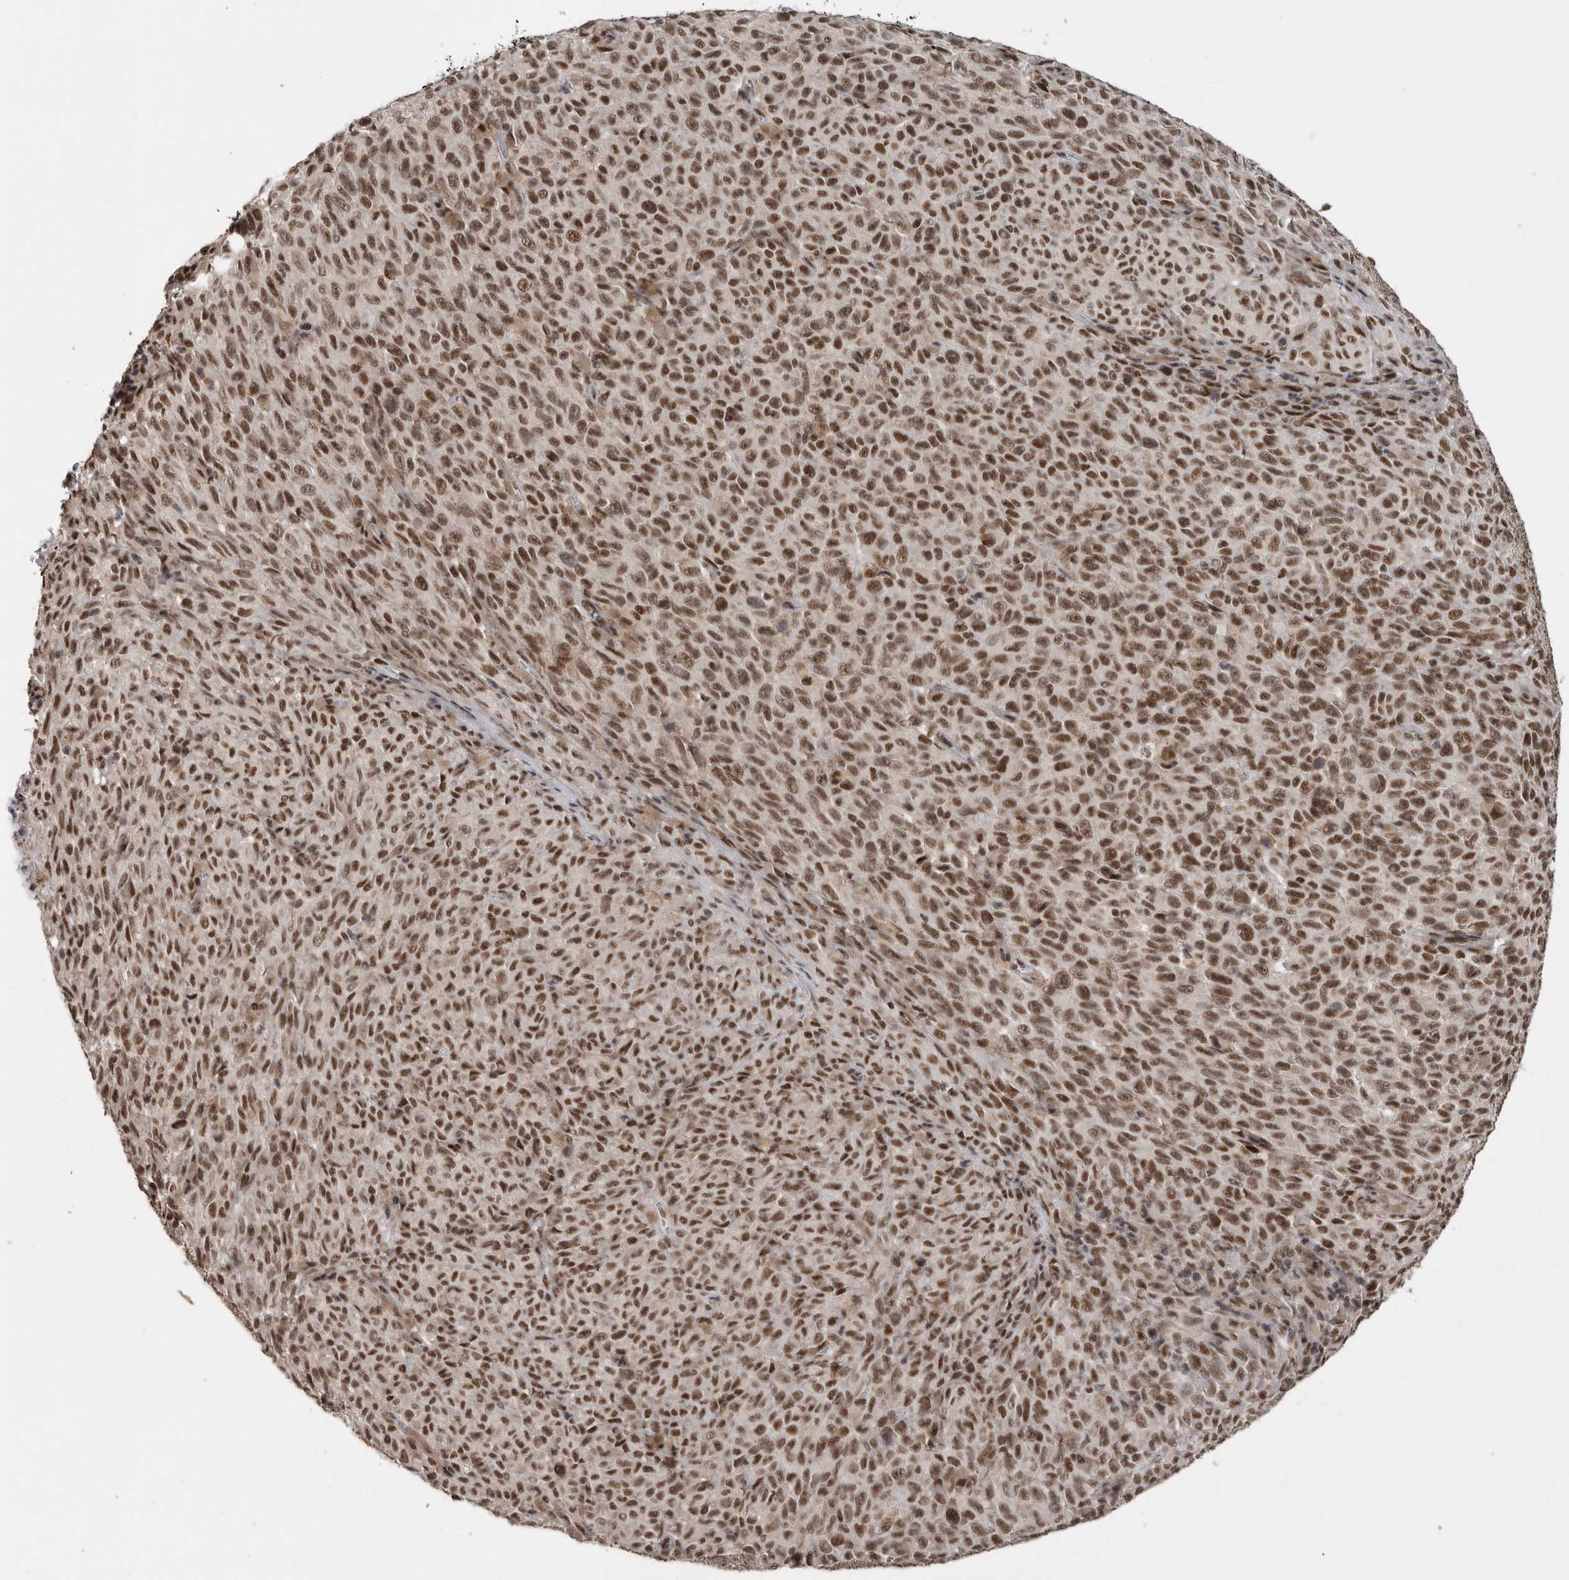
{"staining": {"intensity": "moderate", "quantity": ">75%", "location": "nuclear"}, "tissue": "melanoma", "cell_type": "Tumor cells", "image_type": "cancer", "snomed": [{"axis": "morphology", "description": "Malignant melanoma, NOS"}, {"axis": "topography", "description": "Skin"}], "caption": "An image of human melanoma stained for a protein shows moderate nuclear brown staining in tumor cells.", "gene": "PPP1R10", "patient": {"sex": "female", "age": 82}}